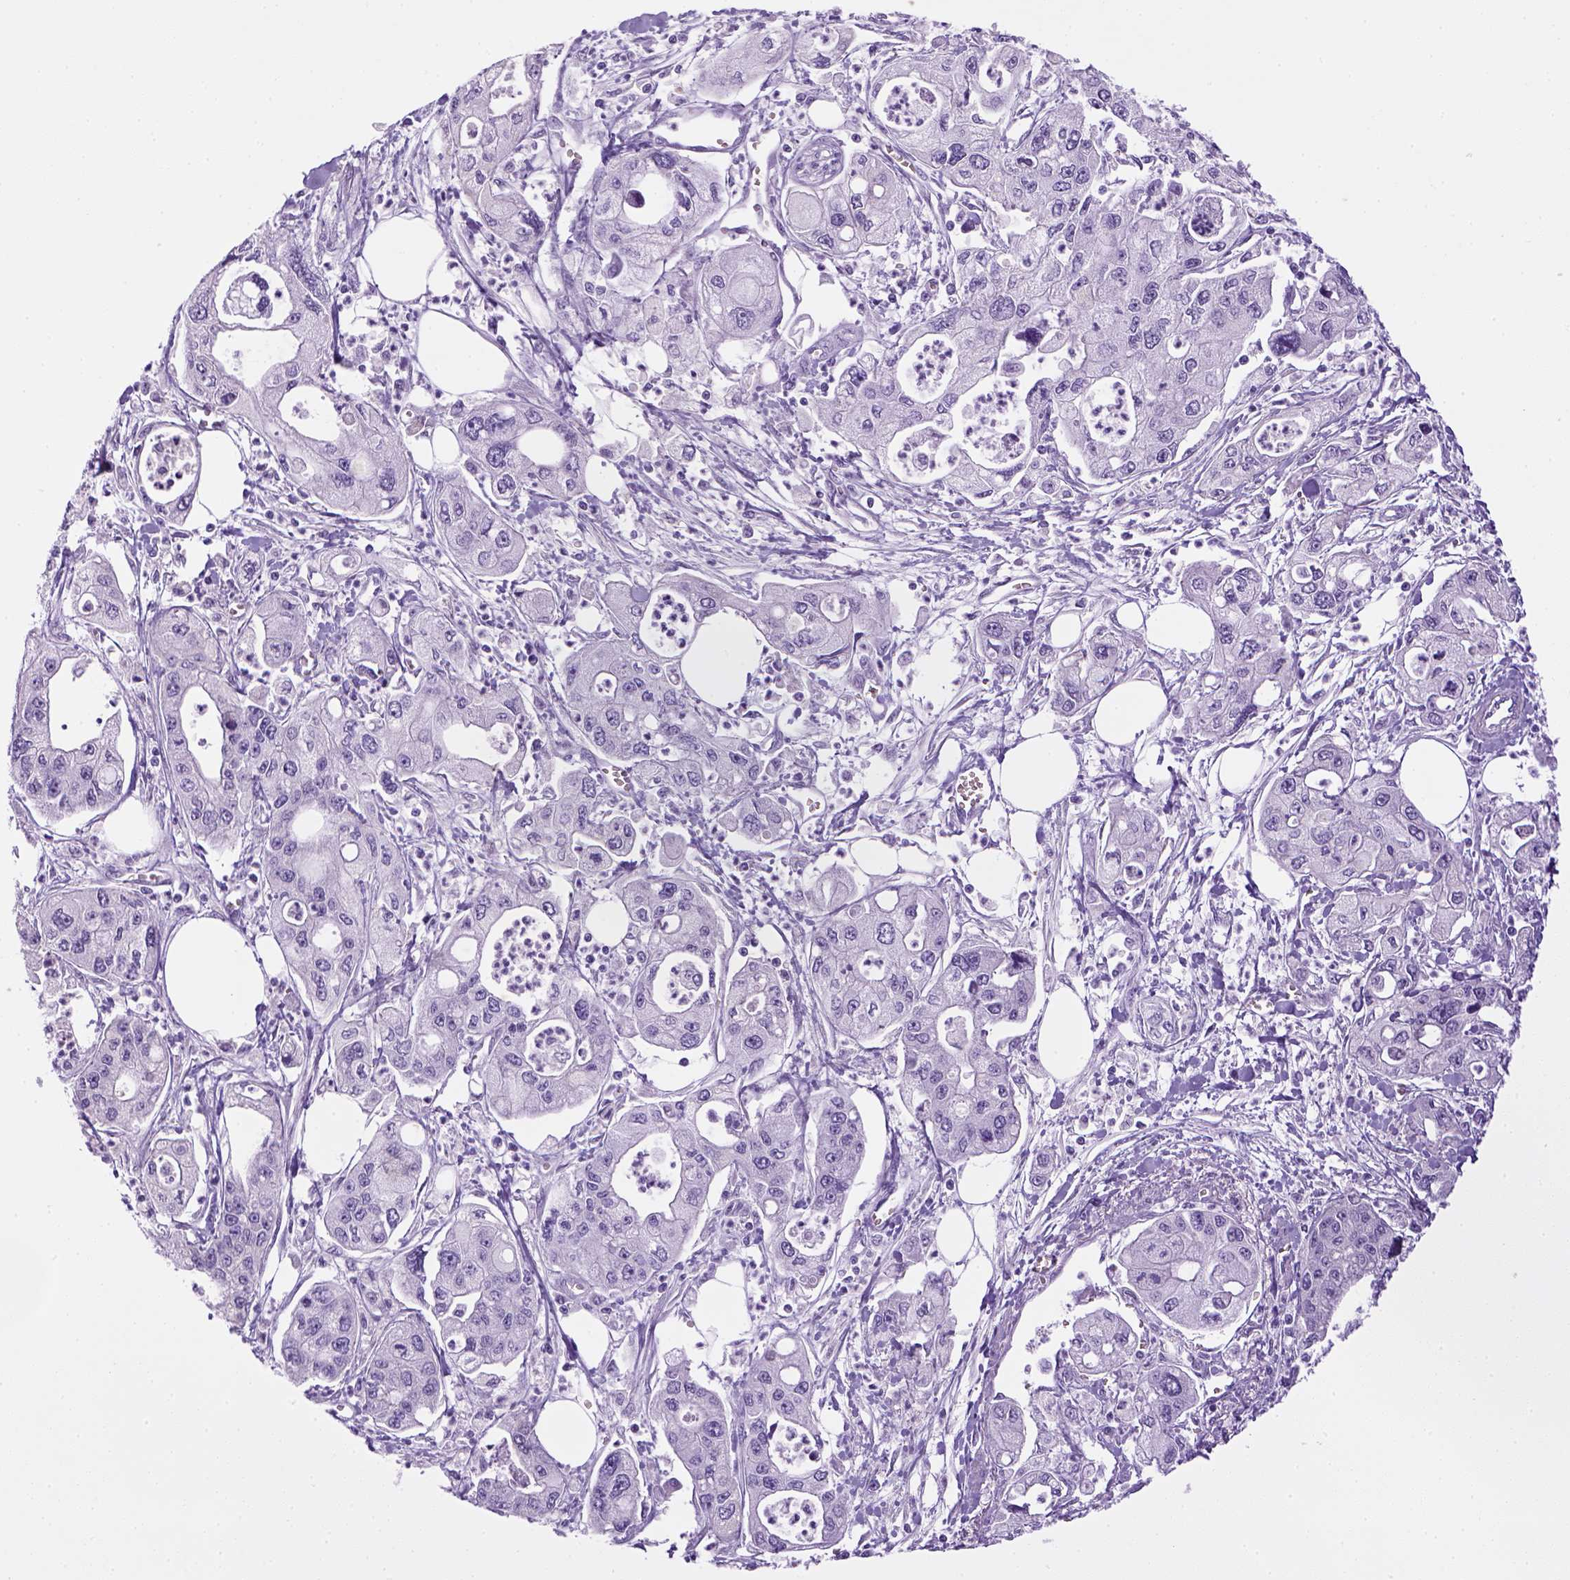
{"staining": {"intensity": "negative", "quantity": "none", "location": "none"}, "tissue": "pancreatic cancer", "cell_type": "Tumor cells", "image_type": "cancer", "snomed": [{"axis": "morphology", "description": "Adenocarcinoma, NOS"}, {"axis": "topography", "description": "Pancreas"}], "caption": "This image is of adenocarcinoma (pancreatic) stained with immunohistochemistry to label a protein in brown with the nuclei are counter-stained blue. There is no positivity in tumor cells.", "gene": "SGCG", "patient": {"sex": "male", "age": 70}}